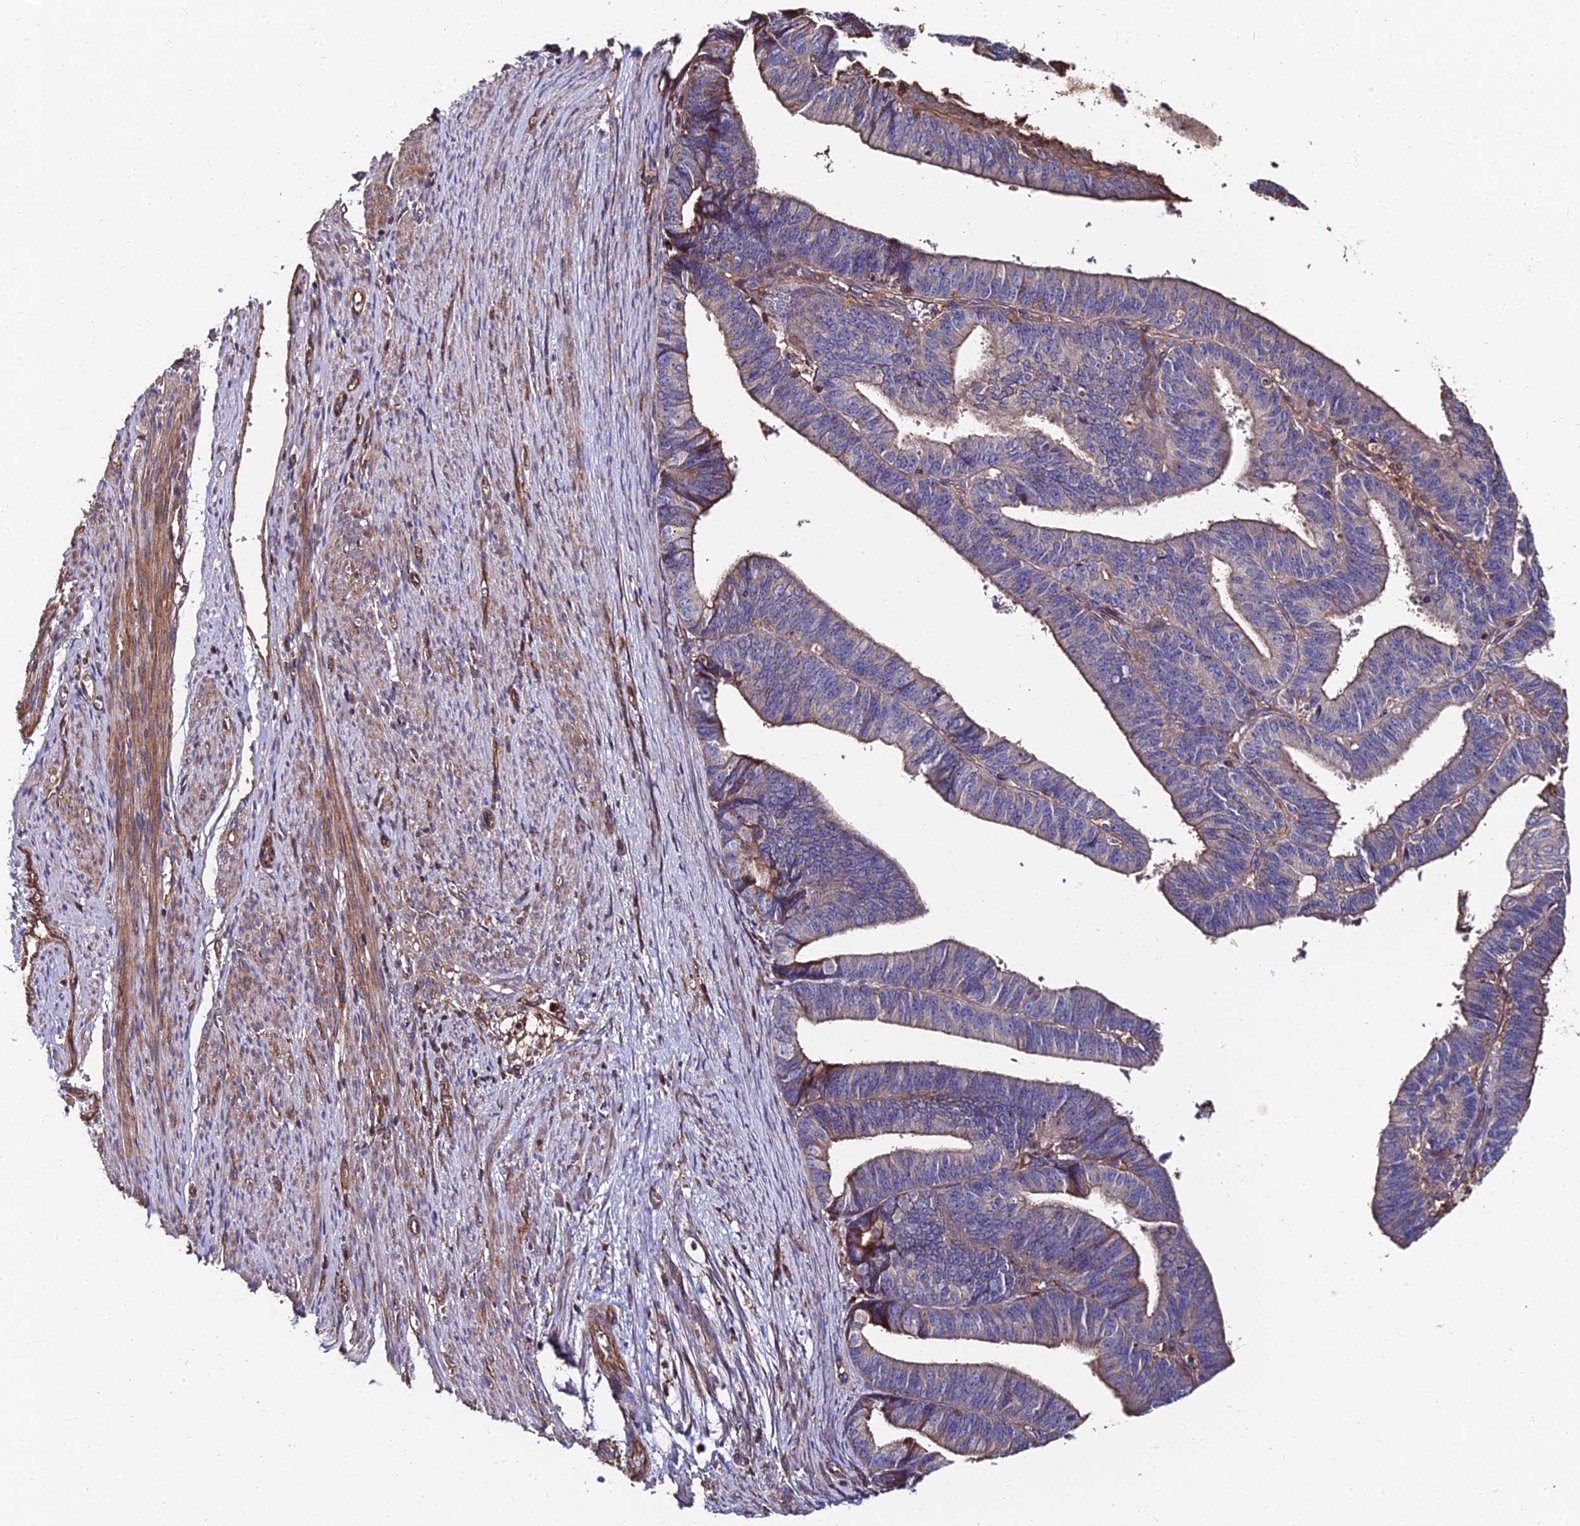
{"staining": {"intensity": "weak", "quantity": "<25%", "location": "cytoplasmic/membranous"}, "tissue": "endometrial cancer", "cell_type": "Tumor cells", "image_type": "cancer", "snomed": [{"axis": "morphology", "description": "Adenocarcinoma, NOS"}, {"axis": "topography", "description": "Endometrium"}], "caption": "DAB (3,3'-diaminobenzidine) immunohistochemical staining of human adenocarcinoma (endometrial) exhibits no significant expression in tumor cells.", "gene": "EXT1", "patient": {"sex": "female", "age": 73}}